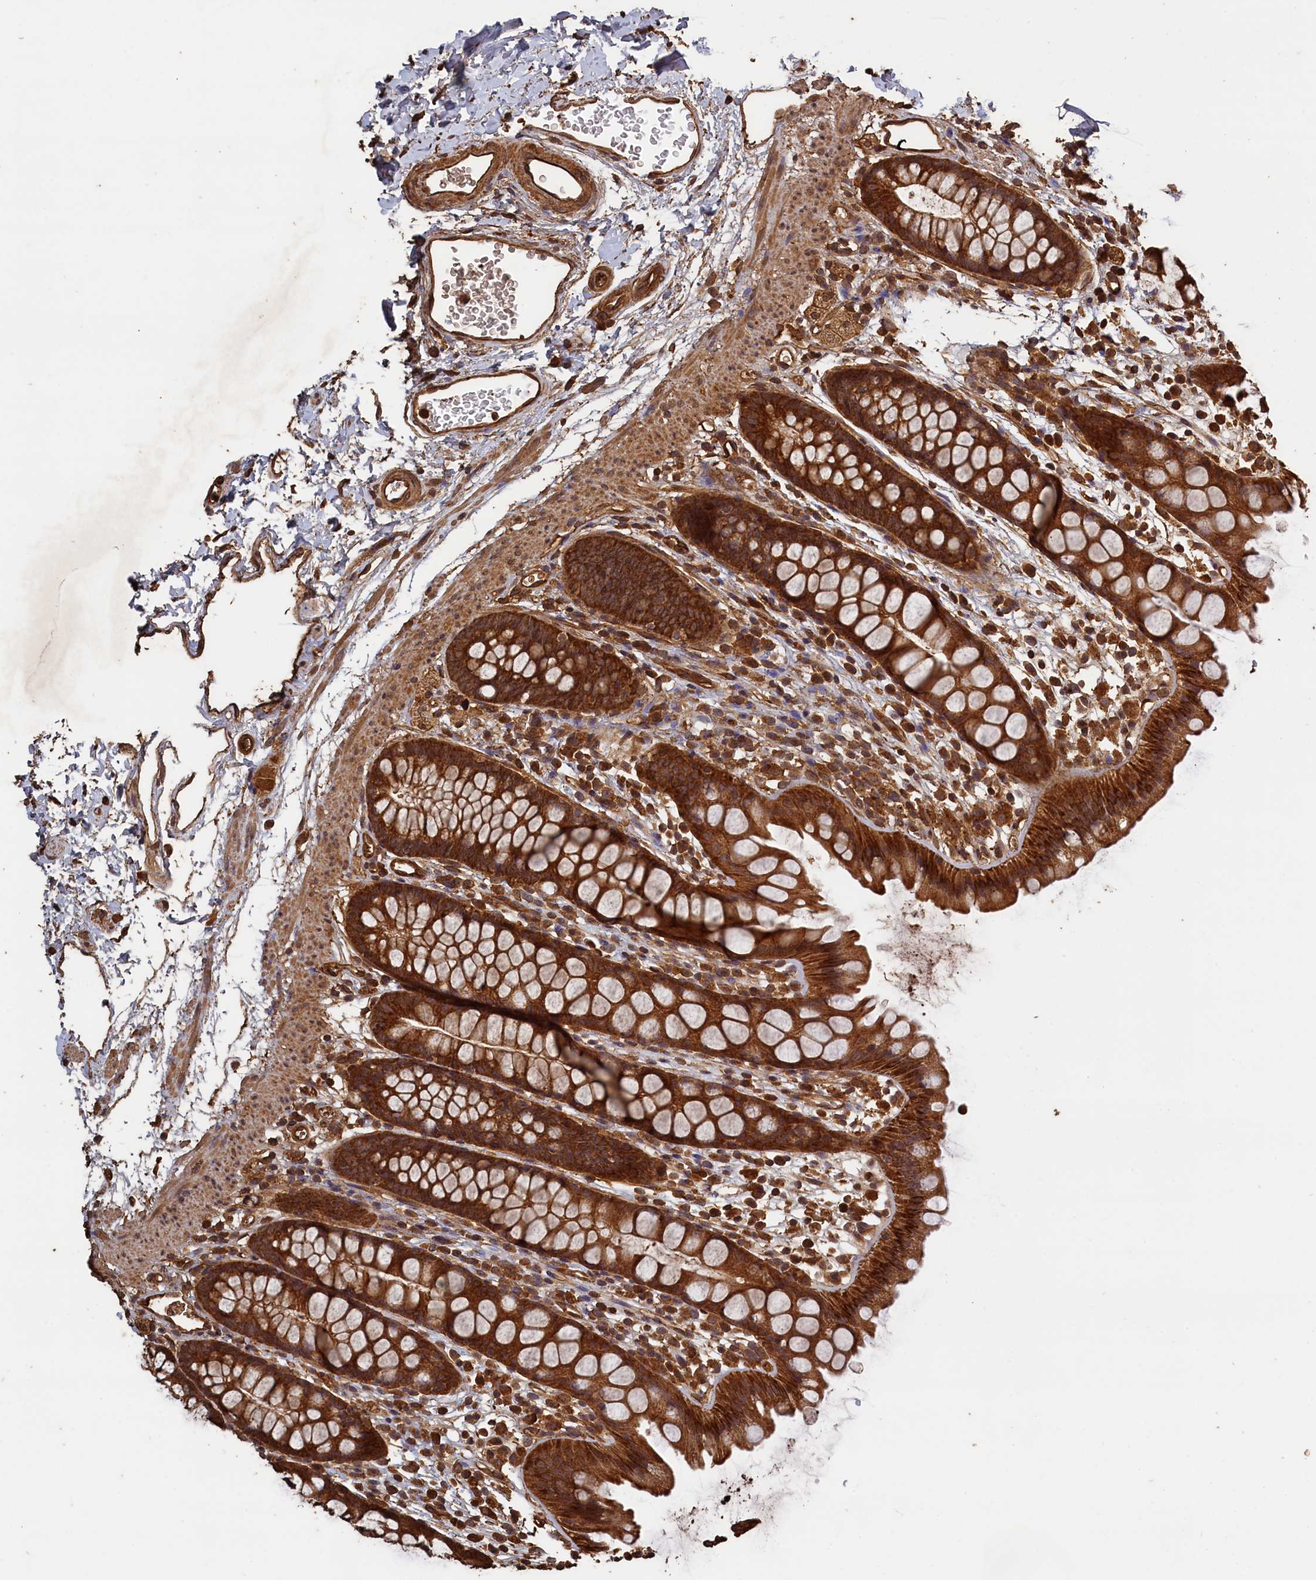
{"staining": {"intensity": "strong", "quantity": ">75%", "location": "cytoplasmic/membranous"}, "tissue": "rectum", "cell_type": "Glandular cells", "image_type": "normal", "snomed": [{"axis": "morphology", "description": "Normal tissue, NOS"}, {"axis": "topography", "description": "Rectum"}], "caption": "This micrograph shows normal rectum stained with IHC to label a protein in brown. The cytoplasmic/membranous of glandular cells show strong positivity for the protein. Nuclei are counter-stained blue.", "gene": "SNX33", "patient": {"sex": "female", "age": 65}}